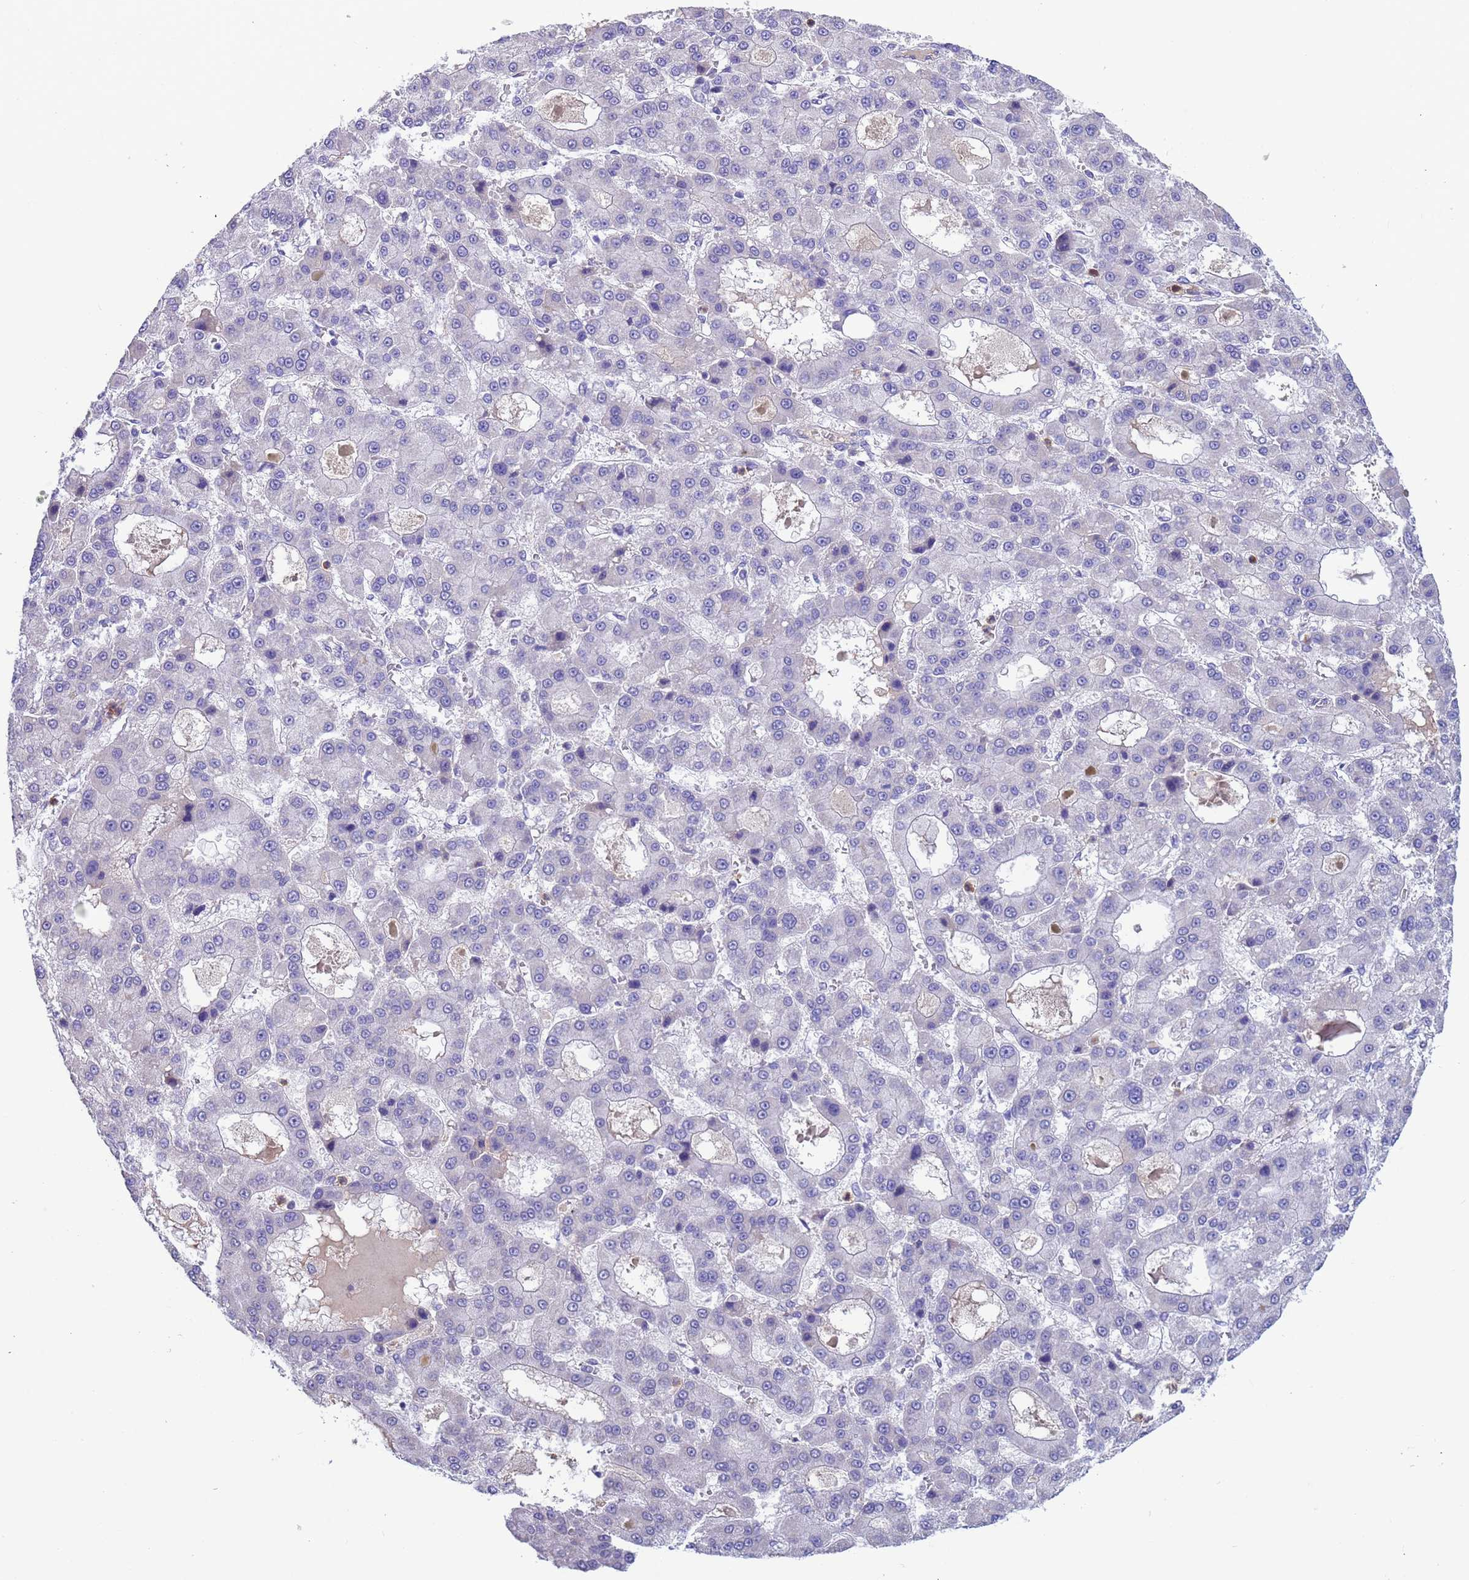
{"staining": {"intensity": "negative", "quantity": "none", "location": "none"}, "tissue": "liver cancer", "cell_type": "Tumor cells", "image_type": "cancer", "snomed": [{"axis": "morphology", "description": "Carcinoma, Hepatocellular, NOS"}, {"axis": "topography", "description": "Liver"}], "caption": "Liver cancer was stained to show a protein in brown. There is no significant staining in tumor cells.", "gene": "AMPD3", "patient": {"sex": "male", "age": 70}}